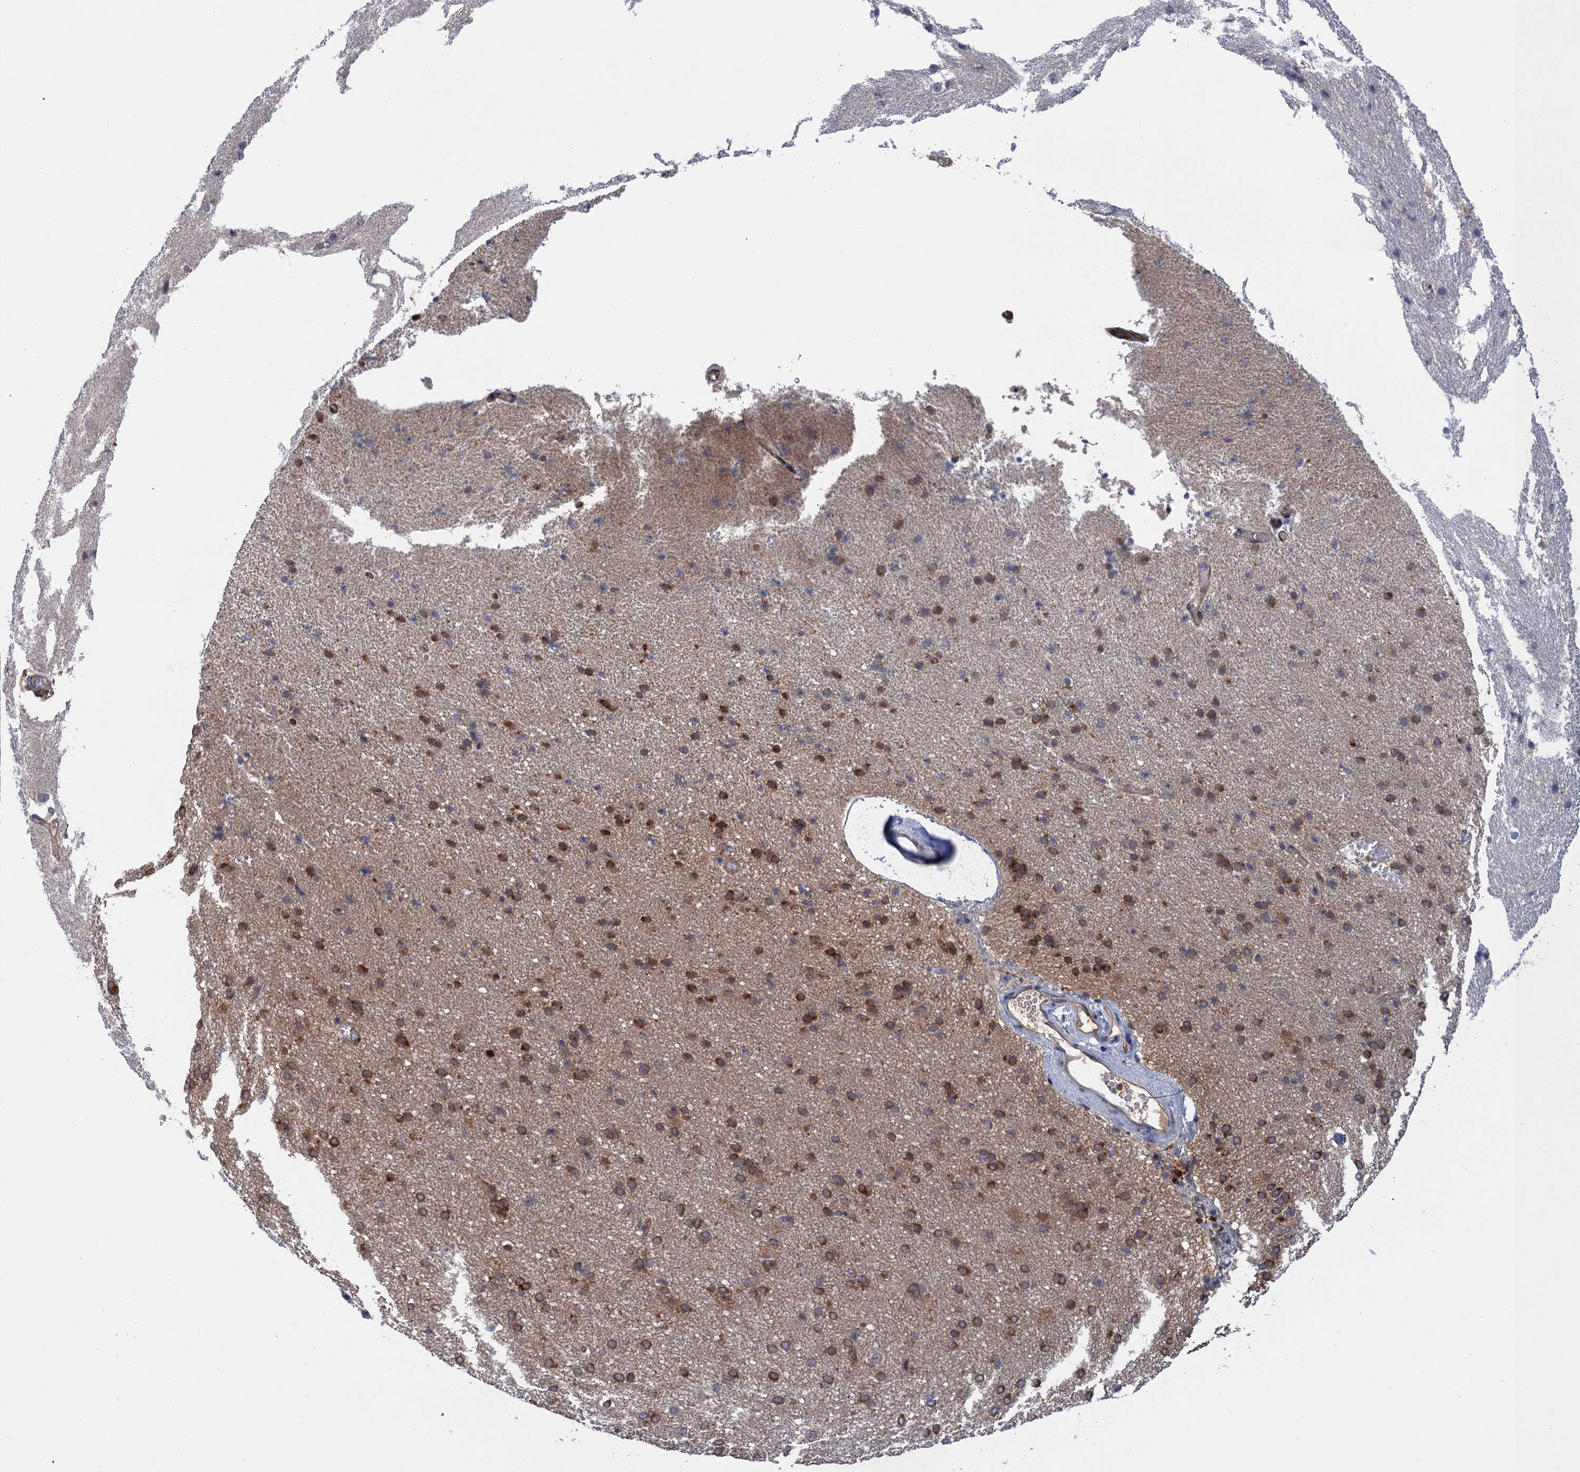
{"staining": {"intensity": "moderate", "quantity": ">75%", "location": "cytoplasmic/membranous"}, "tissue": "cerebral cortex", "cell_type": "Endothelial cells", "image_type": "normal", "snomed": [{"axis": "morphology", "description": "Normal tissue, NOS"}, {"axis": "topography", "description": "Cerebral cortex"}], "caption": "Immunohistochemical staining of unremarkable cerebral cortex exhibits moderate cytoplasmic/membranous protein positivity in about >75% of endothelial cells. Using DAB (3,3'-diaminobenzidine) (brown) and hematoxylin (blue) stains, captured at high magnification using brightfield microscopy.", "gene": "NEK8", "patient": {"sex": "male", "age": 62}}